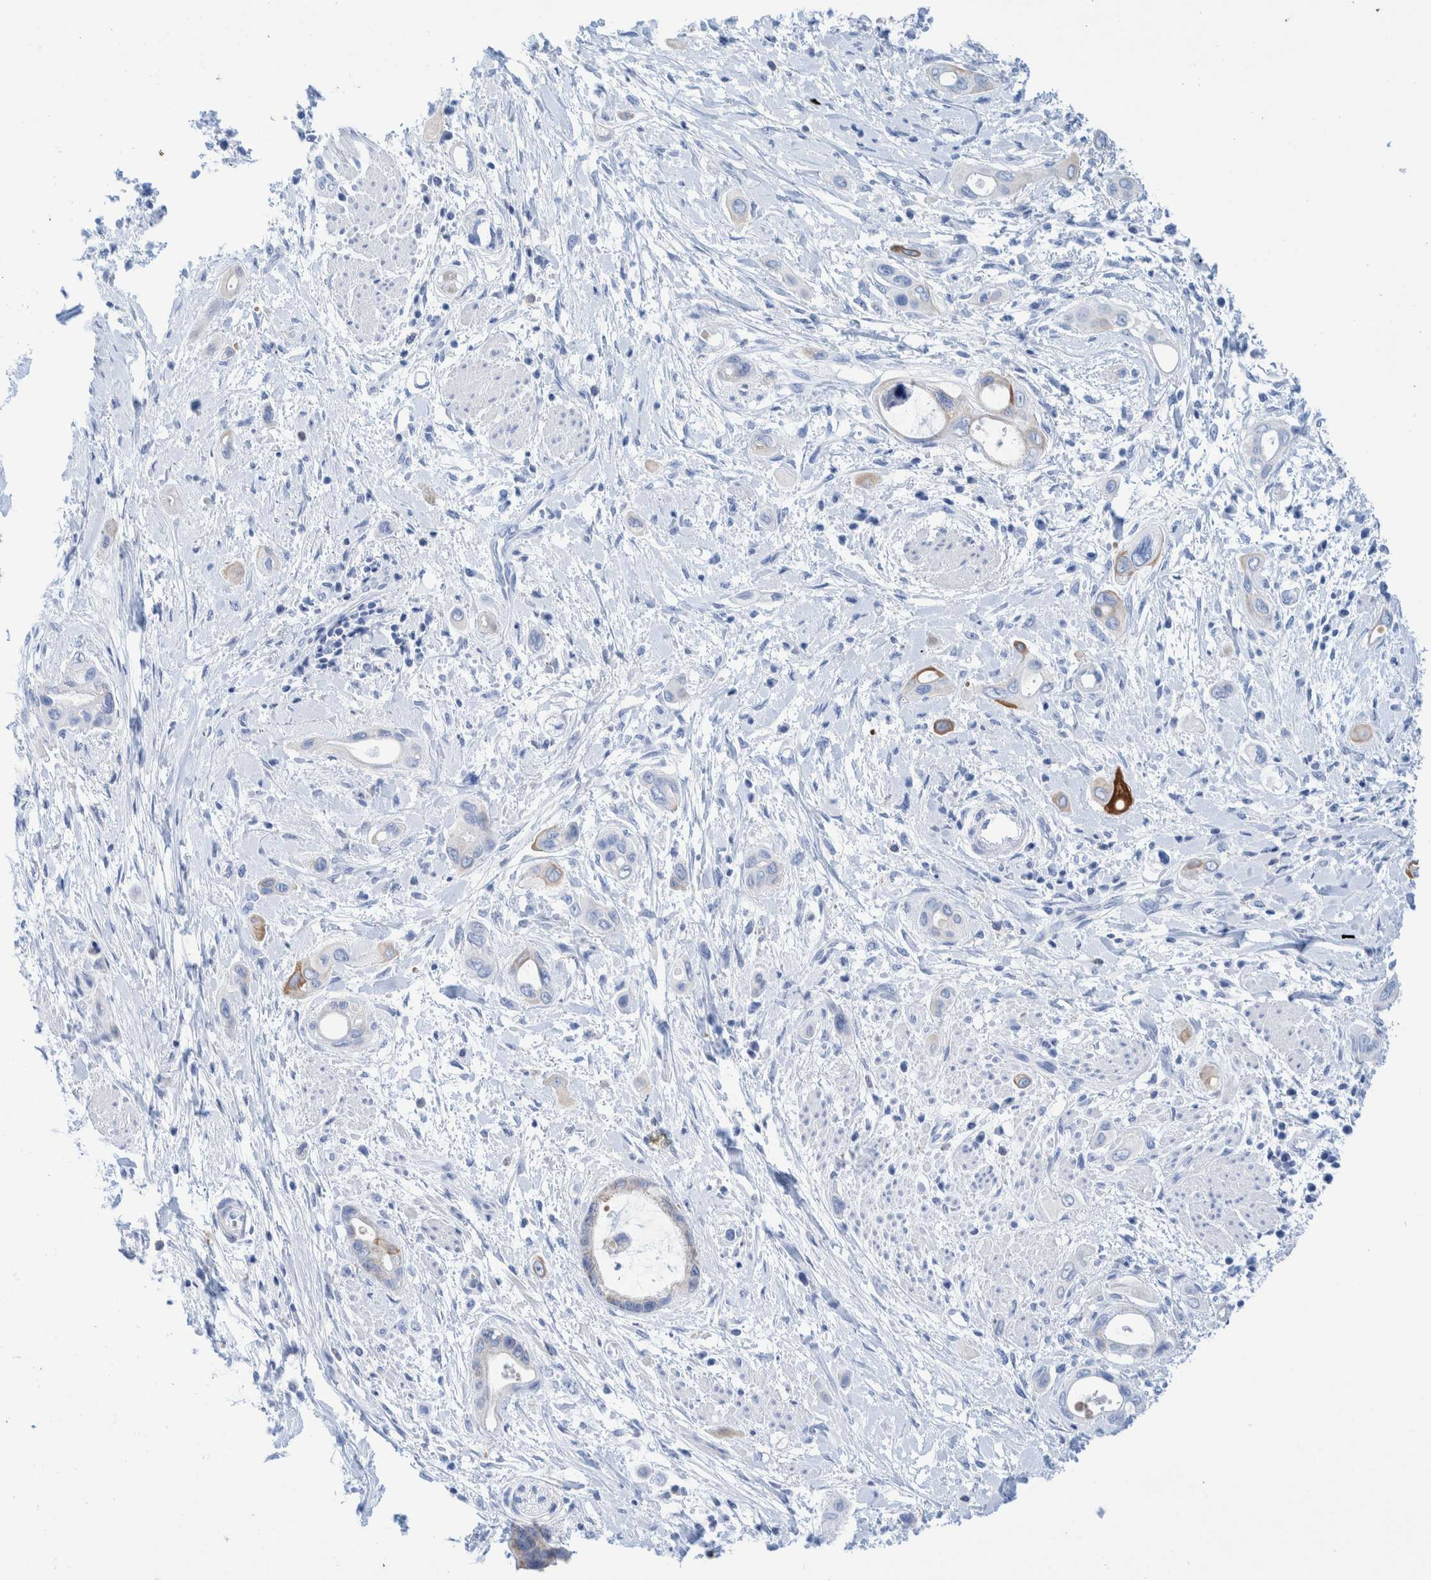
{"staining": {"intensity": "moderate", "quantity": "<25%", "location": "cytoplasmic/membranous"}, "tissue": "pancreatic cancer", "cell_type": "Tumor cells", "image_type": "cancer", "snomed": [{"axis": "morphology", "description": "Adenocarcinoma, NOS"}, {"axis": "topography", "description": "Pancreas"}], "caption": "The micrograph exhibits immunohistochemical staining of pancreatic cancer. There is moderate cytoplasmic/membranous expression is identified in about <25% of tumor cells.", "gene": "KRT14", "patient": {"sex": "male", "age": 59}}